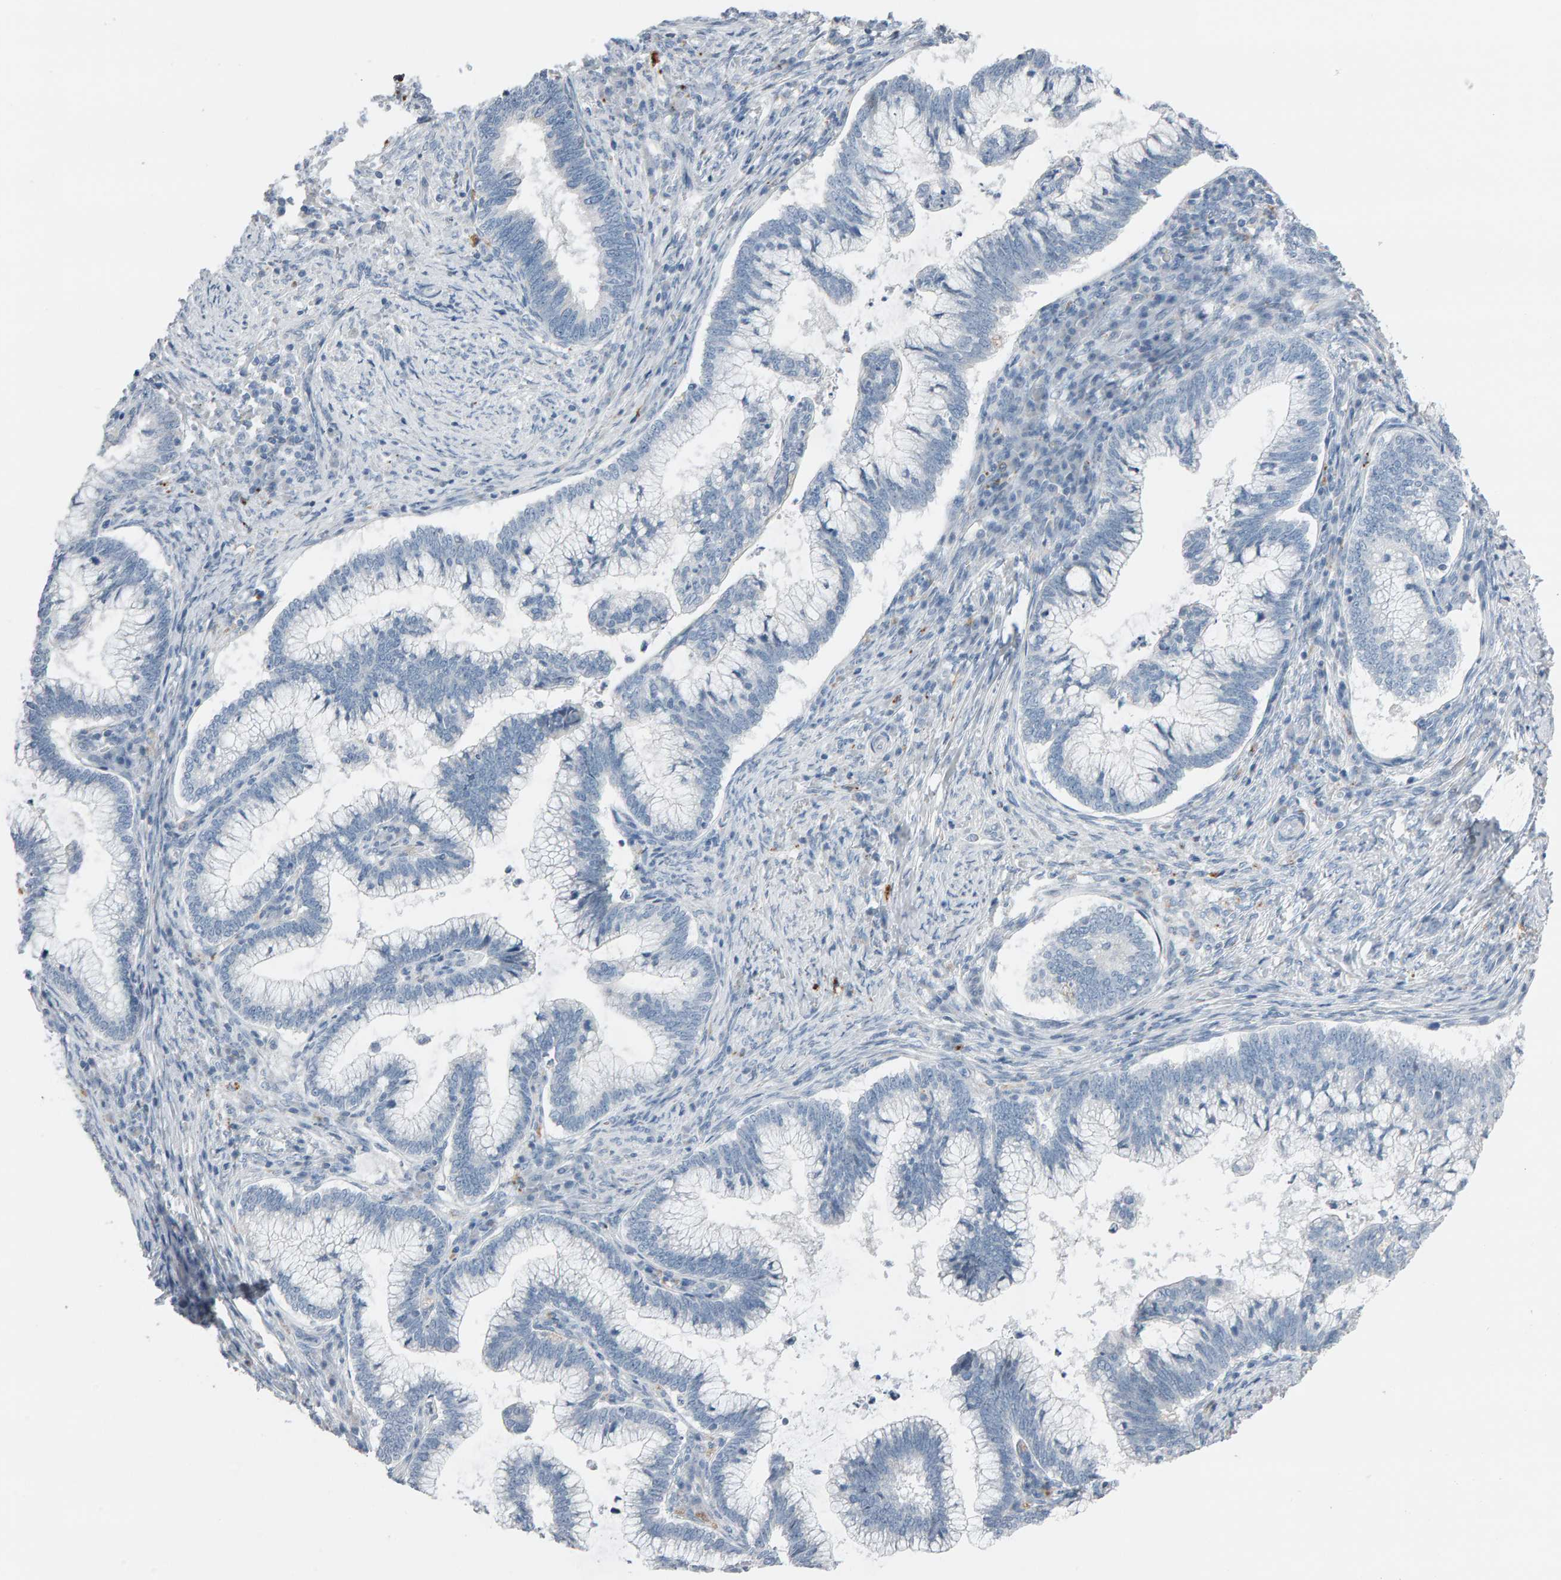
{"staining": {"intensity": "negative", "quantity": "none", "location": "none"}, "tissue": "cervical cancer", "cell_type": "Tumor cells", "image_type": "cancer", "snomed": [{"axis": "morphology", "description": "Adenocarcinoma, NOS"}, {"axis": "topography", "description": "Cervix"}], "caption": "DAB immunohistochemical staining of adenocarcinoma (cervical) displays no significant expression in tumor cells.", "gene": "IPPK", "patient": {"sex": "female", "age": 36}}